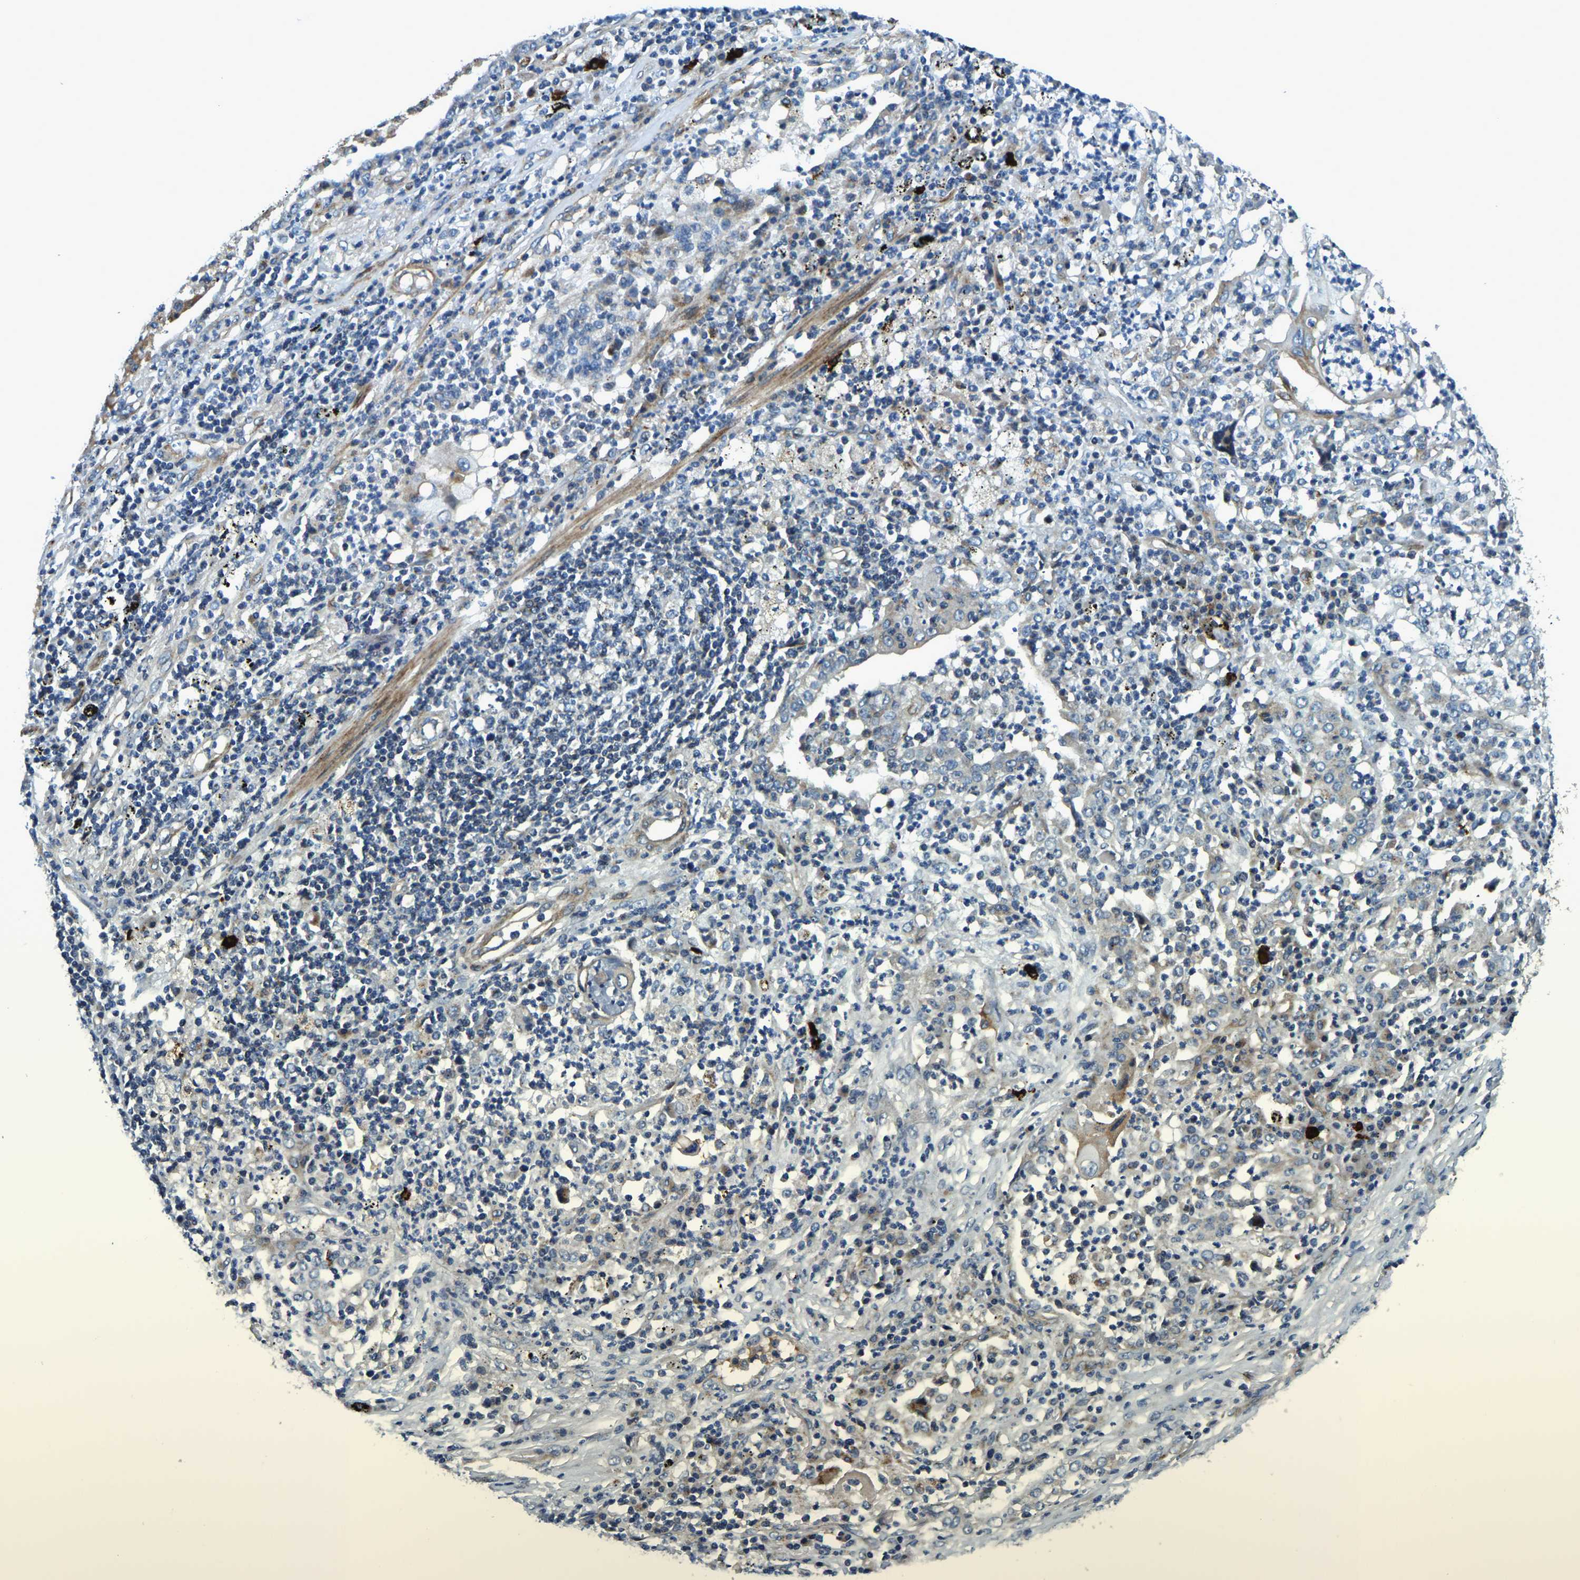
{"staining": {"intensity": "negative", "quantity": "none", "location": "none"}, "tissue": "lung cancer", "cell_type": "Tumor cells", "image_type": "cancer", "snomed": [{"axis": "morphology", "description": "Squamous cell carcinoma, NOS"}, {"axis": "topography", "description": "Lung"}], "caption": "High power microscopy histopathology image of an immunohistochemistry (IHC) photomicrograph of lung squamous cell carcinoma, revealing no significant expression in tumor cells.", "gene": "RNF39", "patient": {"sex": "female", "age": 63}}